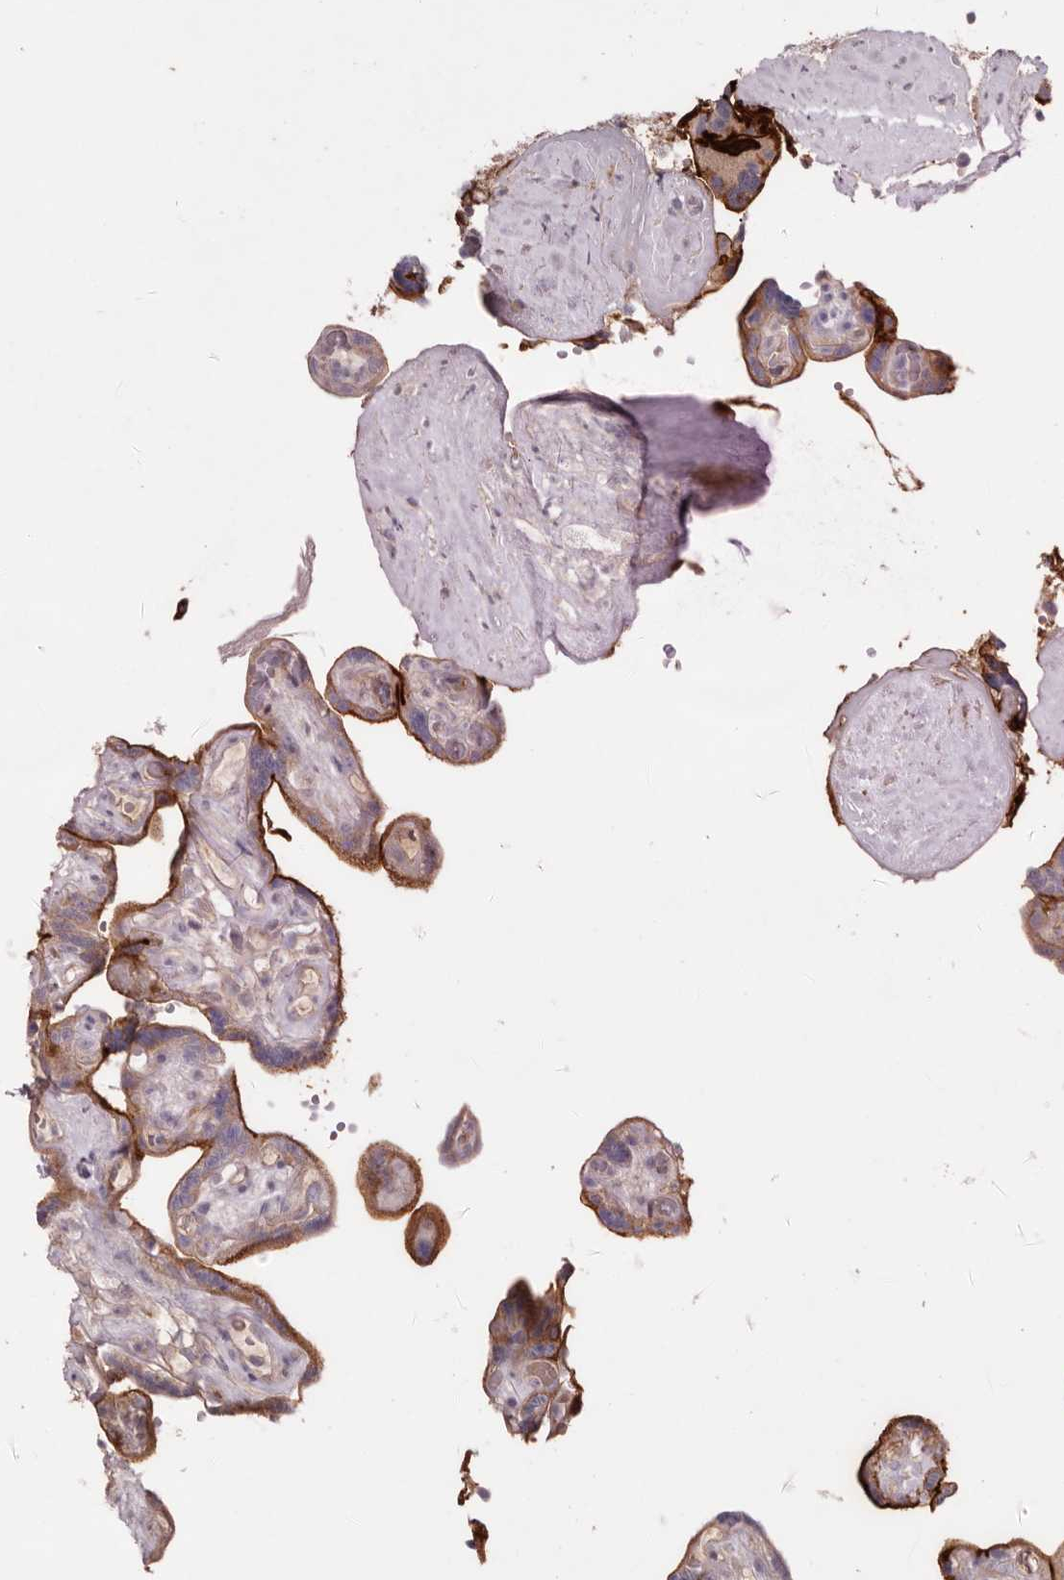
{"staining": {"intensity": "strong", "quantity": "<25%", "location": "cytoplasmic/membranous"}, "tissue": "placenta", "cell_type": "Decidual cells", "image_type": "normal", "snomed": [{"axis": "morphology", "description": "Normal tissue, NOS"}, {"axis": "topography", "description": "Placenta"}], "caption": "Placenta stained with DAB (3,3'-diaminobenzidine) immunohistochemistry (IHC) exhibits medium levels of strong cytoplasmic/membranous staining in approximately <25% of decidual cells. The protein is shown in brown color, while the nuclei are stained blue.", "gene": "LRRC66", "patient": {"sex": "female", "age": 30}}